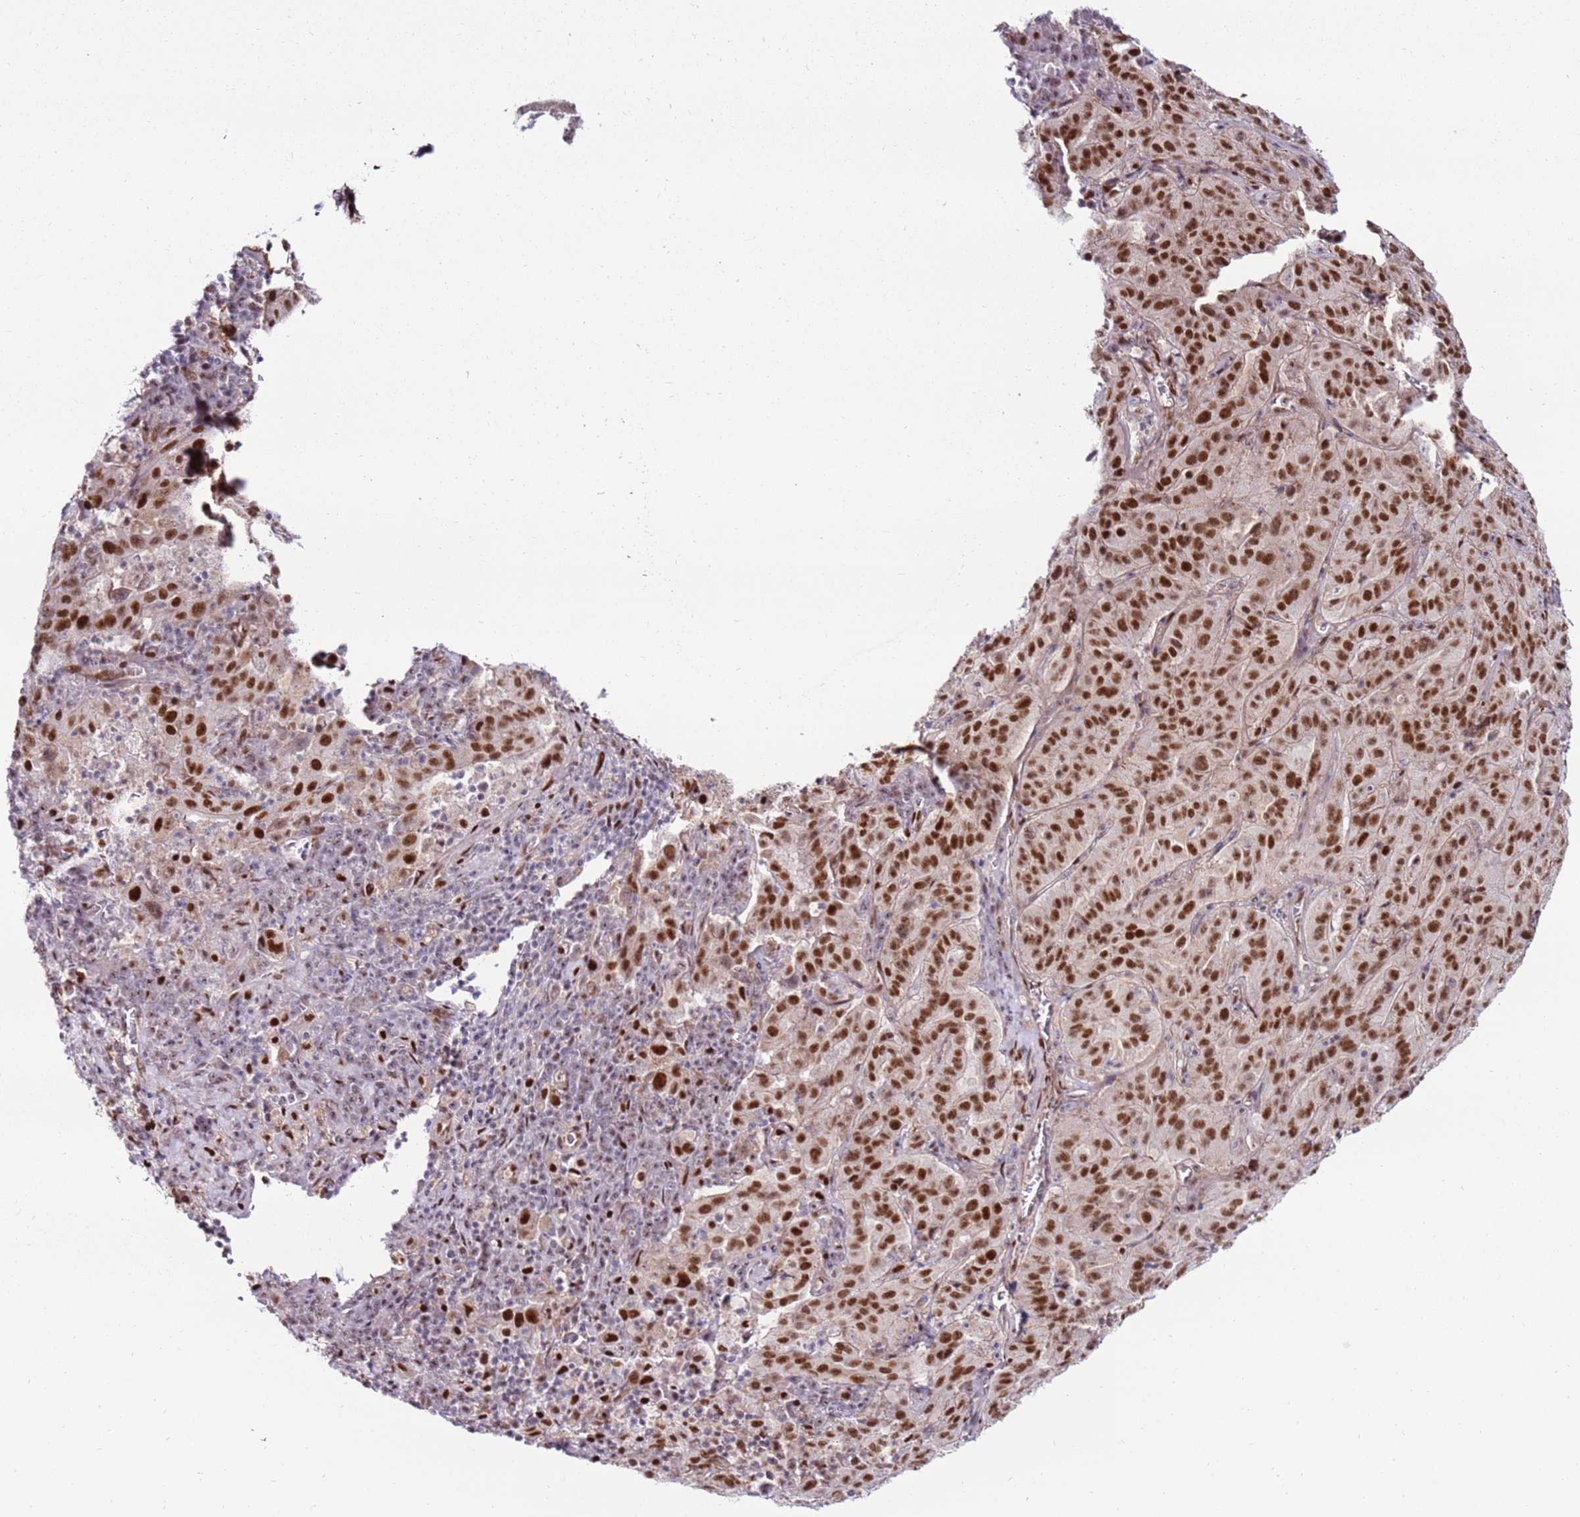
{"staining": {"intensity": "moderate", "quantity": ">75%", "location": "nuclear"}, "tissue": "pancreatic cancer", "cell_type": "Tumor cells", "image_type": "cancer", "snomed": [{"axis": "morphology", "description": "Adenocarcinoma, NOS"}, {"axis": "topography", "description": "Pancreas"}], "caption": "Human pancreatic cancer stained with a protein marker displays moderate staining in tumor cells.", "gene": "KPNA4", "patient": {"sex": "male", "age": 63}}